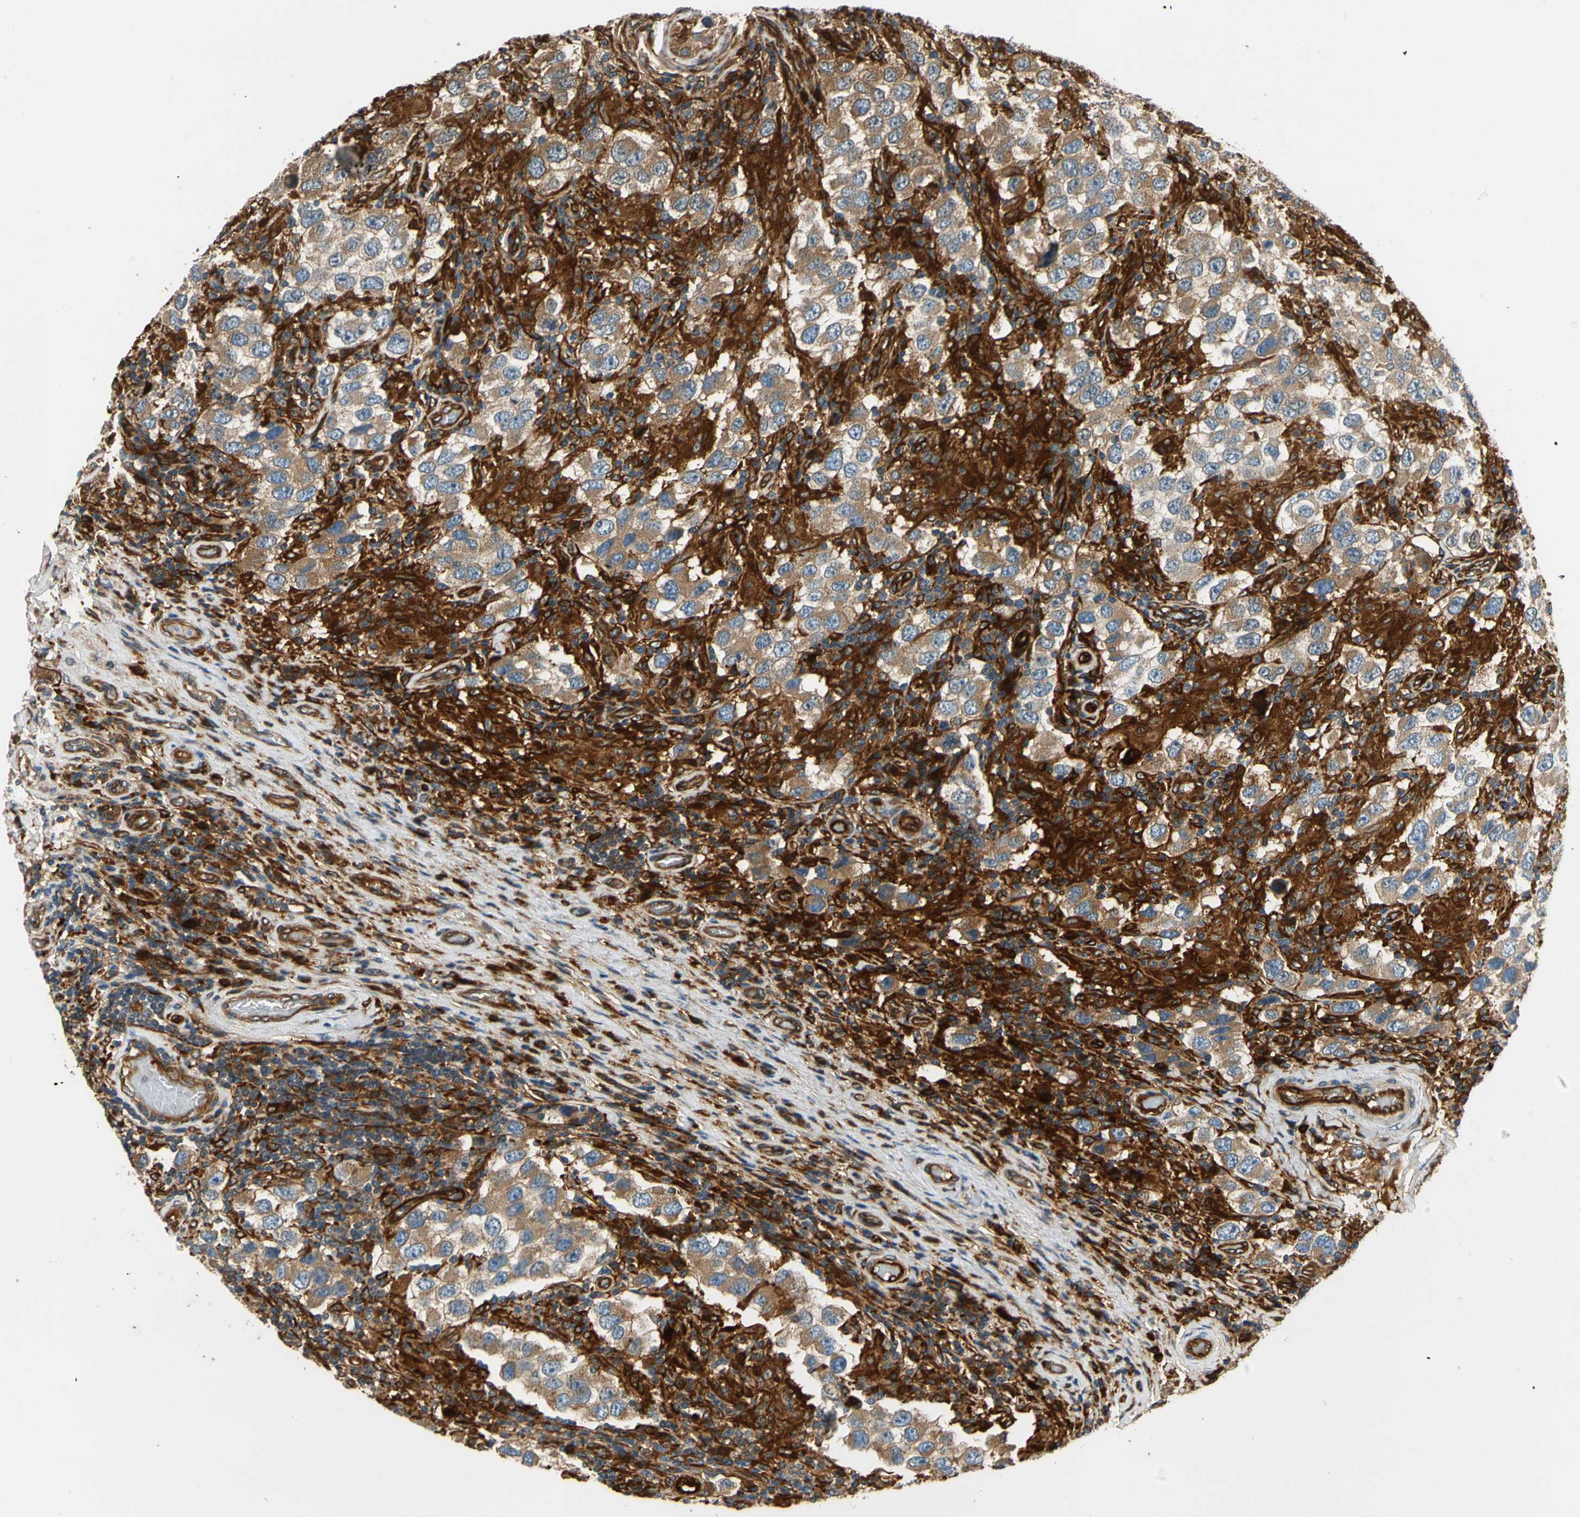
{"staining": {"intensity": "moderate", "quantity": ">75%", "location": "cytoplasmic/membranous"}, "tissue": "testis cancer", "cell_type": "Tumor cells", "image_type": "cancer", "snomed": [{"axis": "morphology", "description": "Carcinoma, Embryonal, NOS"}, {"axis": "topography", "description": "Testis"}], "caption": "Testis cancer (embryonal carcinoma) was stained to show a protein in brown. There is medium levels of moderate cytoplasmic/membranous positivity in approximately >75% of tumor cells. (Stains: DAB (3,3'-diaminobenzidine) in brown, nuclei in blue, Microscopy: brightfield microscopy at high magnification).", "gene": "PARP14", "patient": {"sex": "male", "age": 21}}